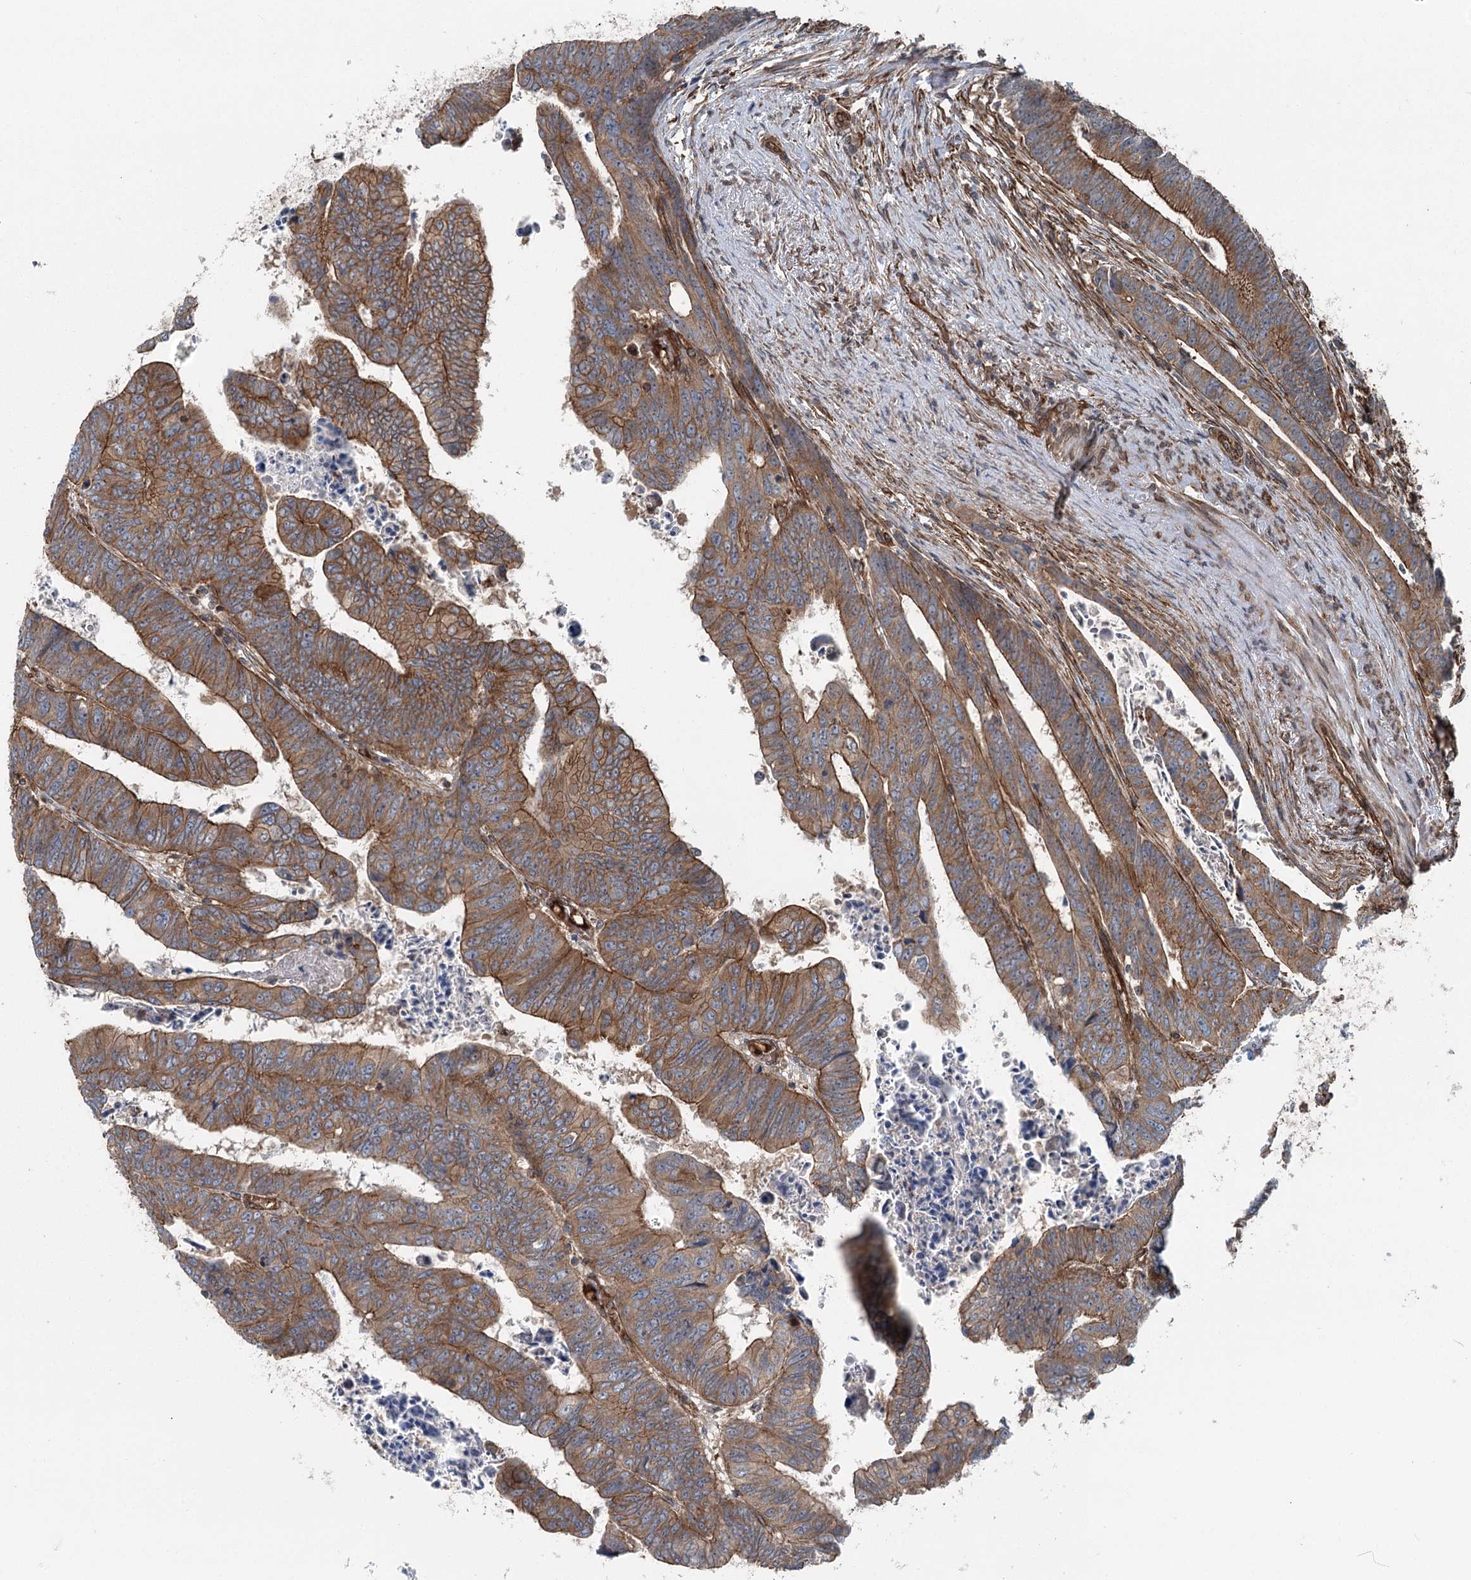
{"staining": {"intensity": "moderate", "quantity": ">75%", "location": "cytoplasmic/membranous"}, "tissue": "colorectal cancer", "cell_type": "Tumor cells", "image_type": "cancer", "snomed": [{"axis": "morphology", "description": "Normal tissue, NOS"}, {"axis": "morphology", "description": "Adenocarcinoma, NOS"}, {"axis": "topography", "description": "Rectum"}], "caption": "A high-resolution micrograph shows immunohistochemistry (IHC) staining of colorectal cancer (adenocarcinoma), which reveals moderate cytoplasmic/membranous expression in approximately >75% of tumor cells.", "gene": "IQSEC1", "patient": {"sex": "female", "age": 65}}